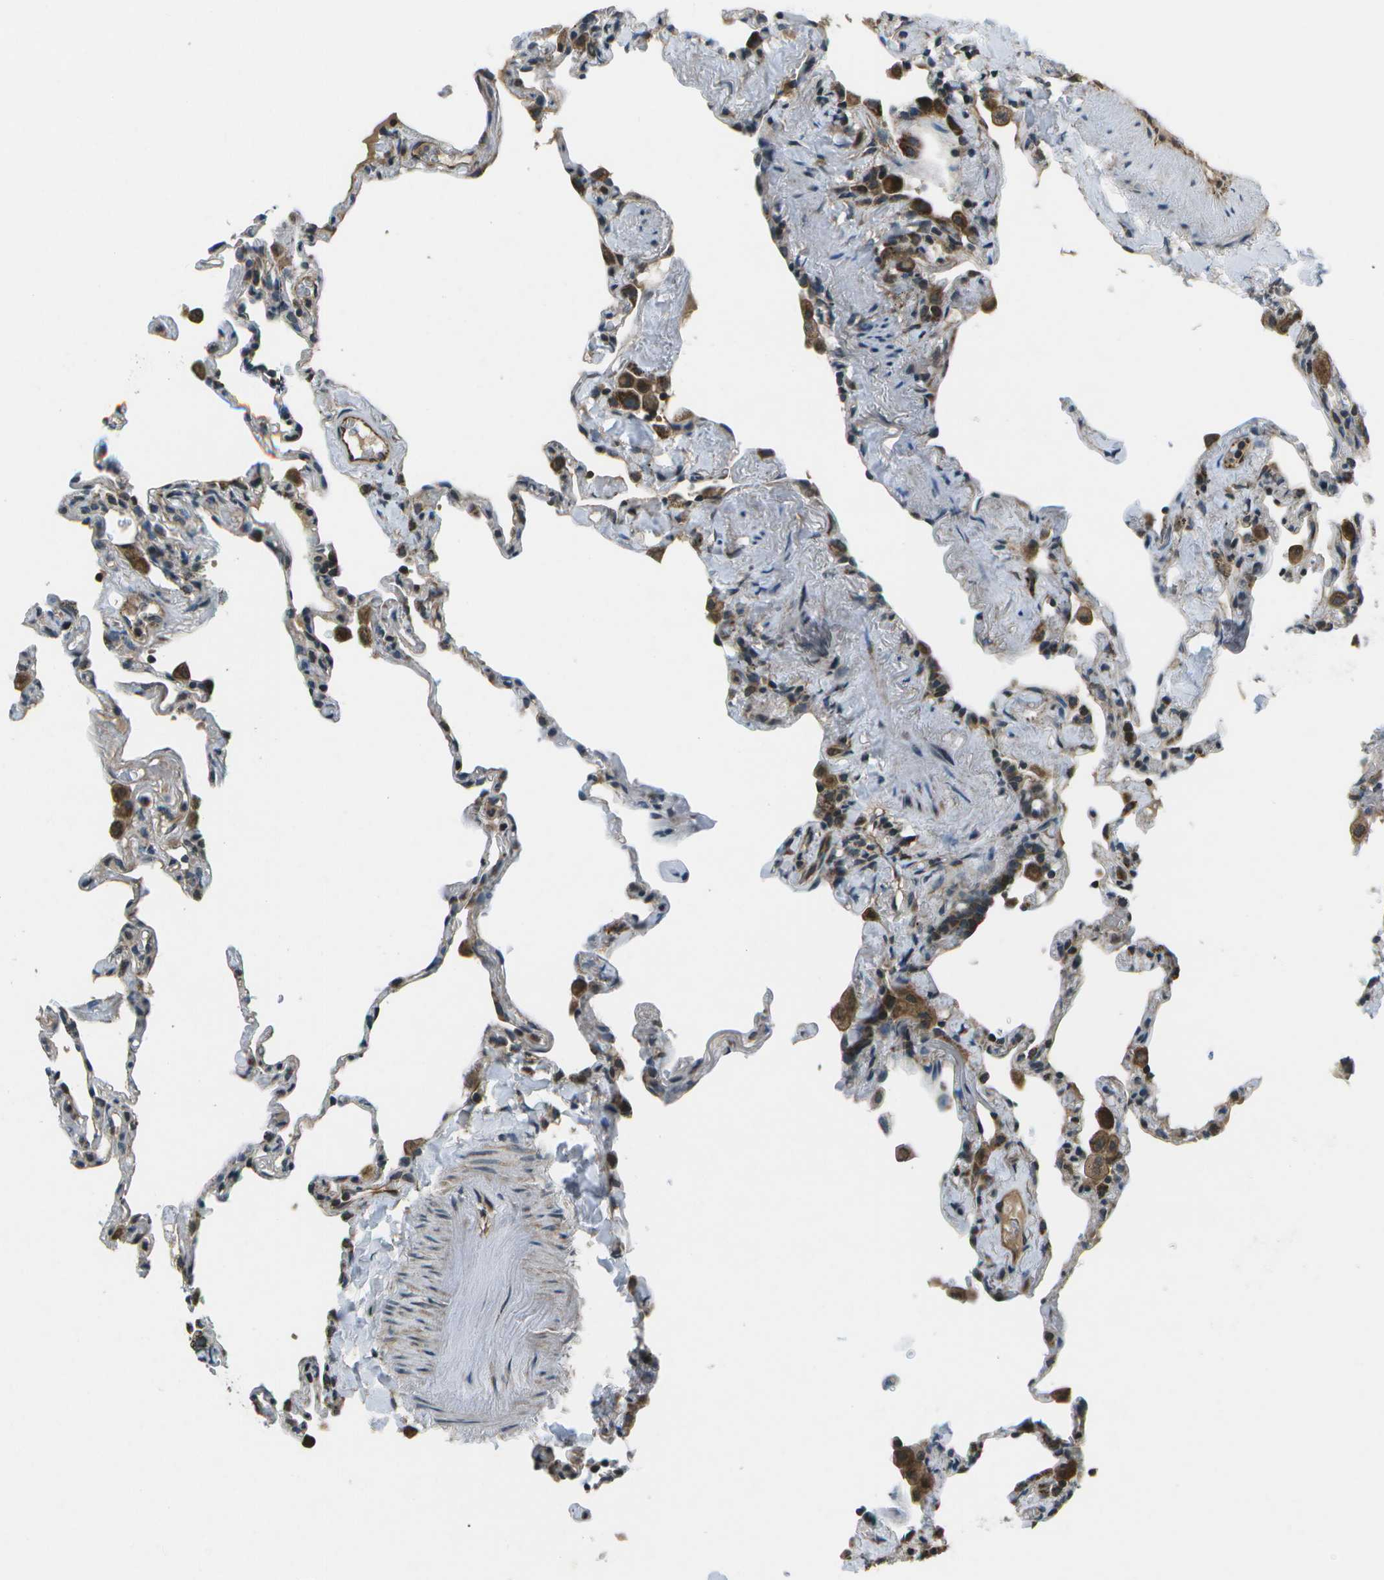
{"staining": {"intensity": "moderate", "quantity": "<25%", "location": "cytoplasmic/membranous"}, "tissue": "lung", "cell_type": "Alveolar cells", "image_type": "normal", "snomed": [{"axis": "morphology", "description": "Normal tissue, NOS"}, {"axis": "topography", "description": "Lung"}], "caption": "This photomicrograph displays benign lung stained with immunohistochemistry to label a protein in brown. The cytoplasmic/membranous of alveolar cells show moderate positivity for the protein. Nuclei are counter-stained blue.", "gene": "EIF2AK1", "patient": {"sex": "male", "age": 59}}